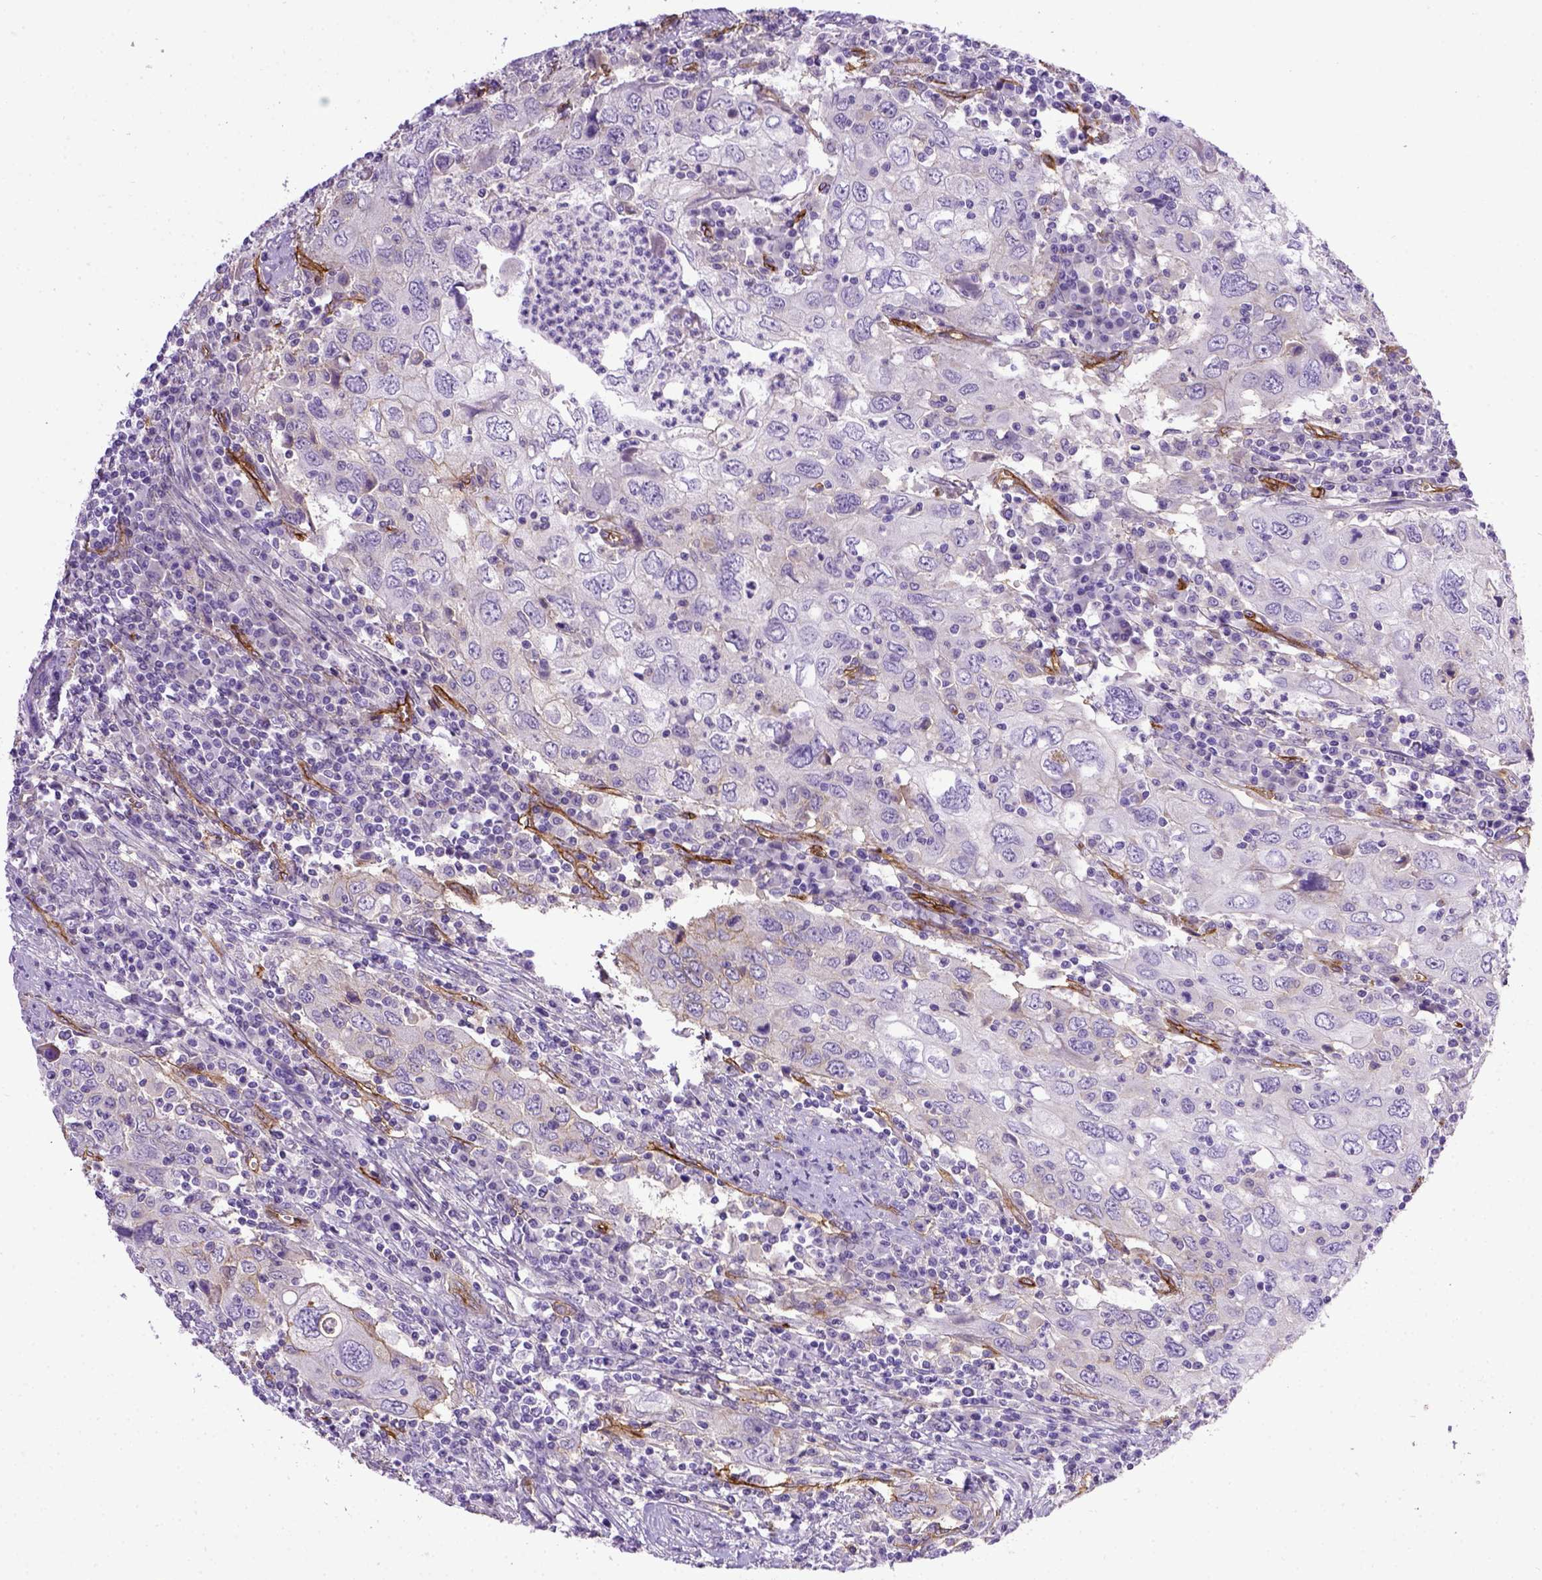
{"staining": {"intensity": "negative", "quantity": "none", "location": "none"}, "tissue": "urothelial cancer", "cell_type": "Tumor cells", "image_type": "cancer", "snomed": [{"axis": "morphology", "description": "Urothelial carcinoma, High grade"}, {"axis": "topography", "description": "Urinary bladder"}], "caption": "Tumor cells show no significant protein expression in high-grade urothelial carcinoma. The staining was performed using DAB (3,3'-diaminobenzidine) to visualize the protein expression in brown, while the nuclei were stained in blue with hematoxylin (Magnification: 20x).", "gene": "ENG", "patient": {"sex": "male", "age": 76}}